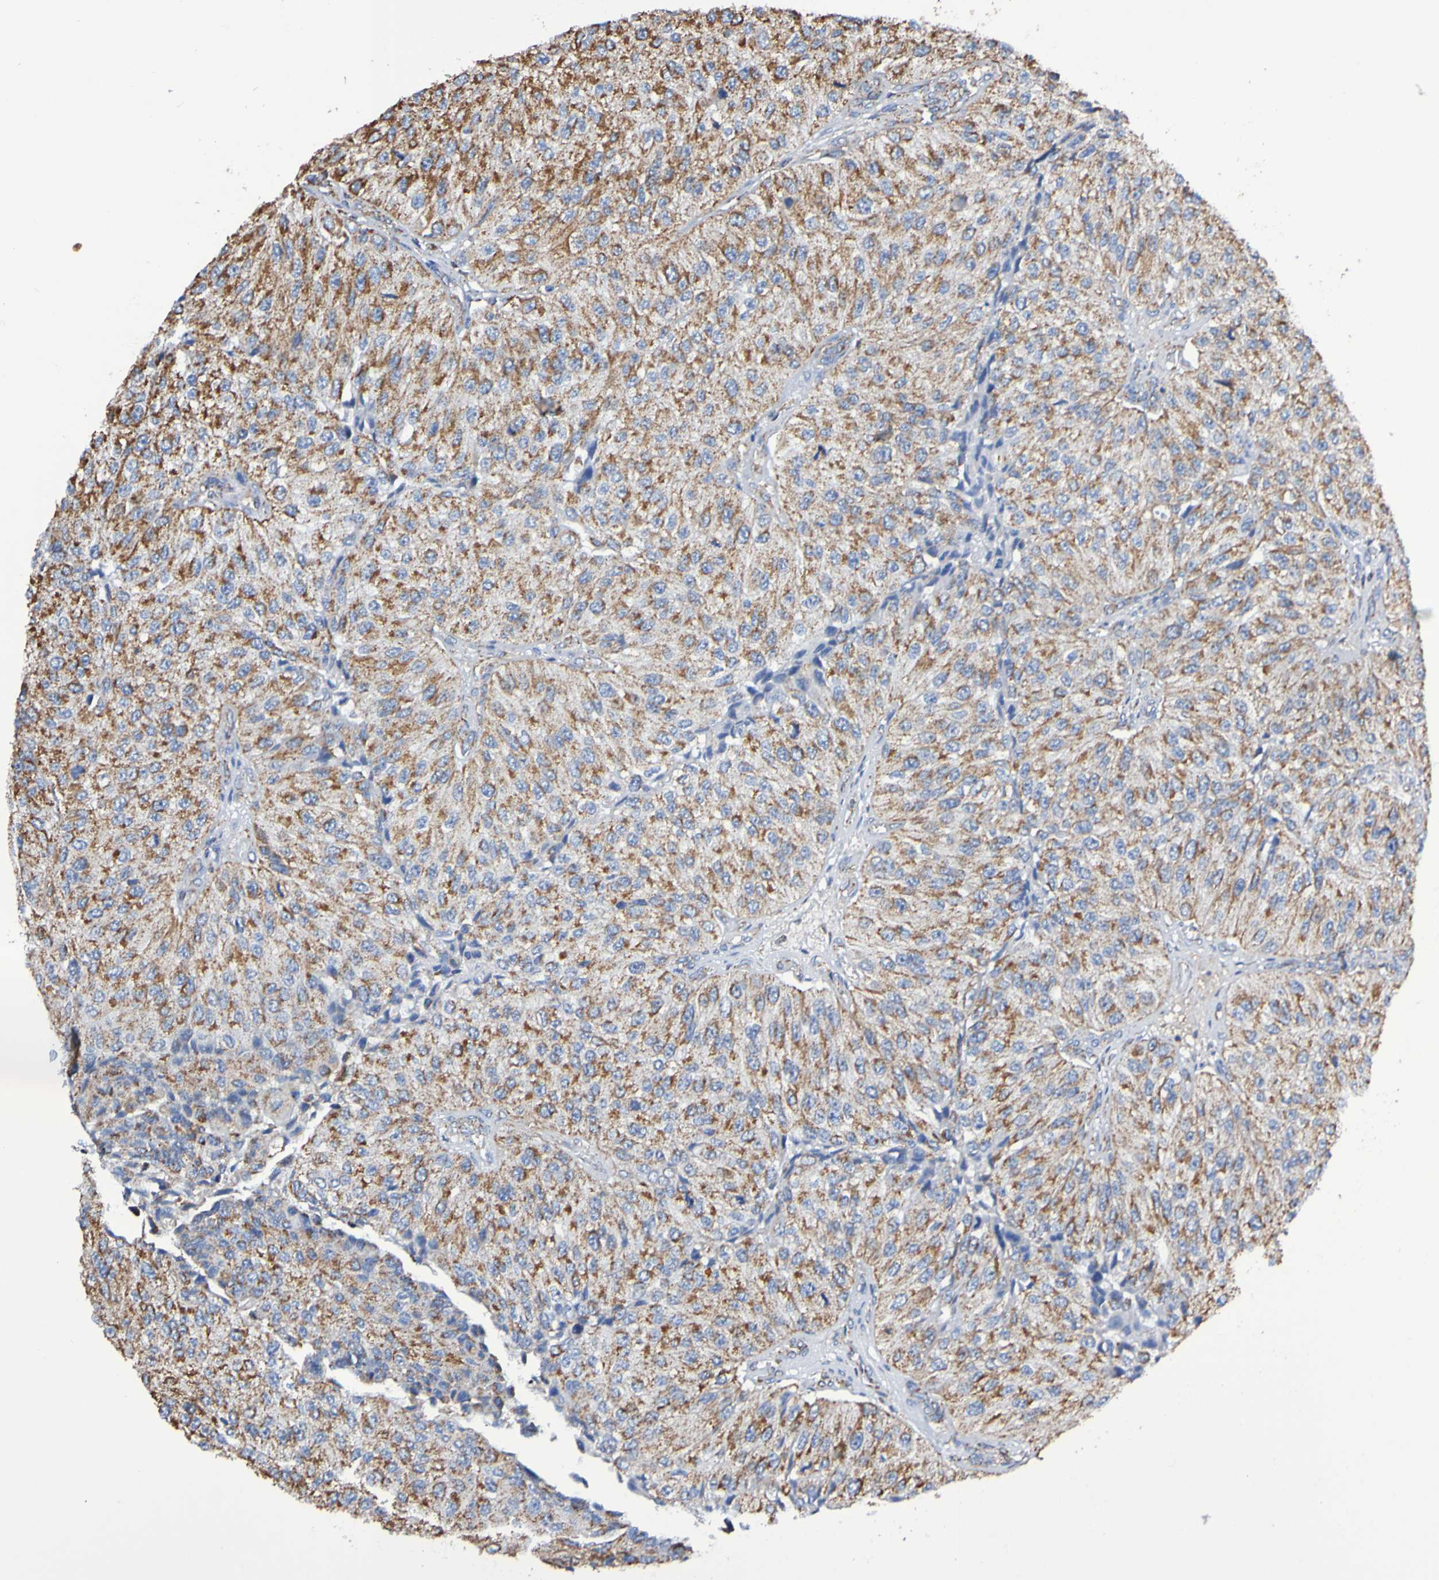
{"staining": {"intensity": "moderate", "quantity": ">75%", "location": "cytoplasmic/membranous"}, "tissue": "urothelial cancer", "cell_type": "Tumor cells", "image_type": "cancer", "snomed": [{"axis": "morphology", "description": "Urothelial carcinoma, High grade"}, {"axis": "topography", "description": "Kidney"}, {"axis": "topography", "description": "Urinary bladder"}], "caption": "Brown immunohistochemical staining in urothelial carcinoma (high-grade) displays moderate cytoplasmic/membranous staining in about >75% of tumor cells.", "gene": "IL18R1", "patient": {"sex": "male", "age": 77}}